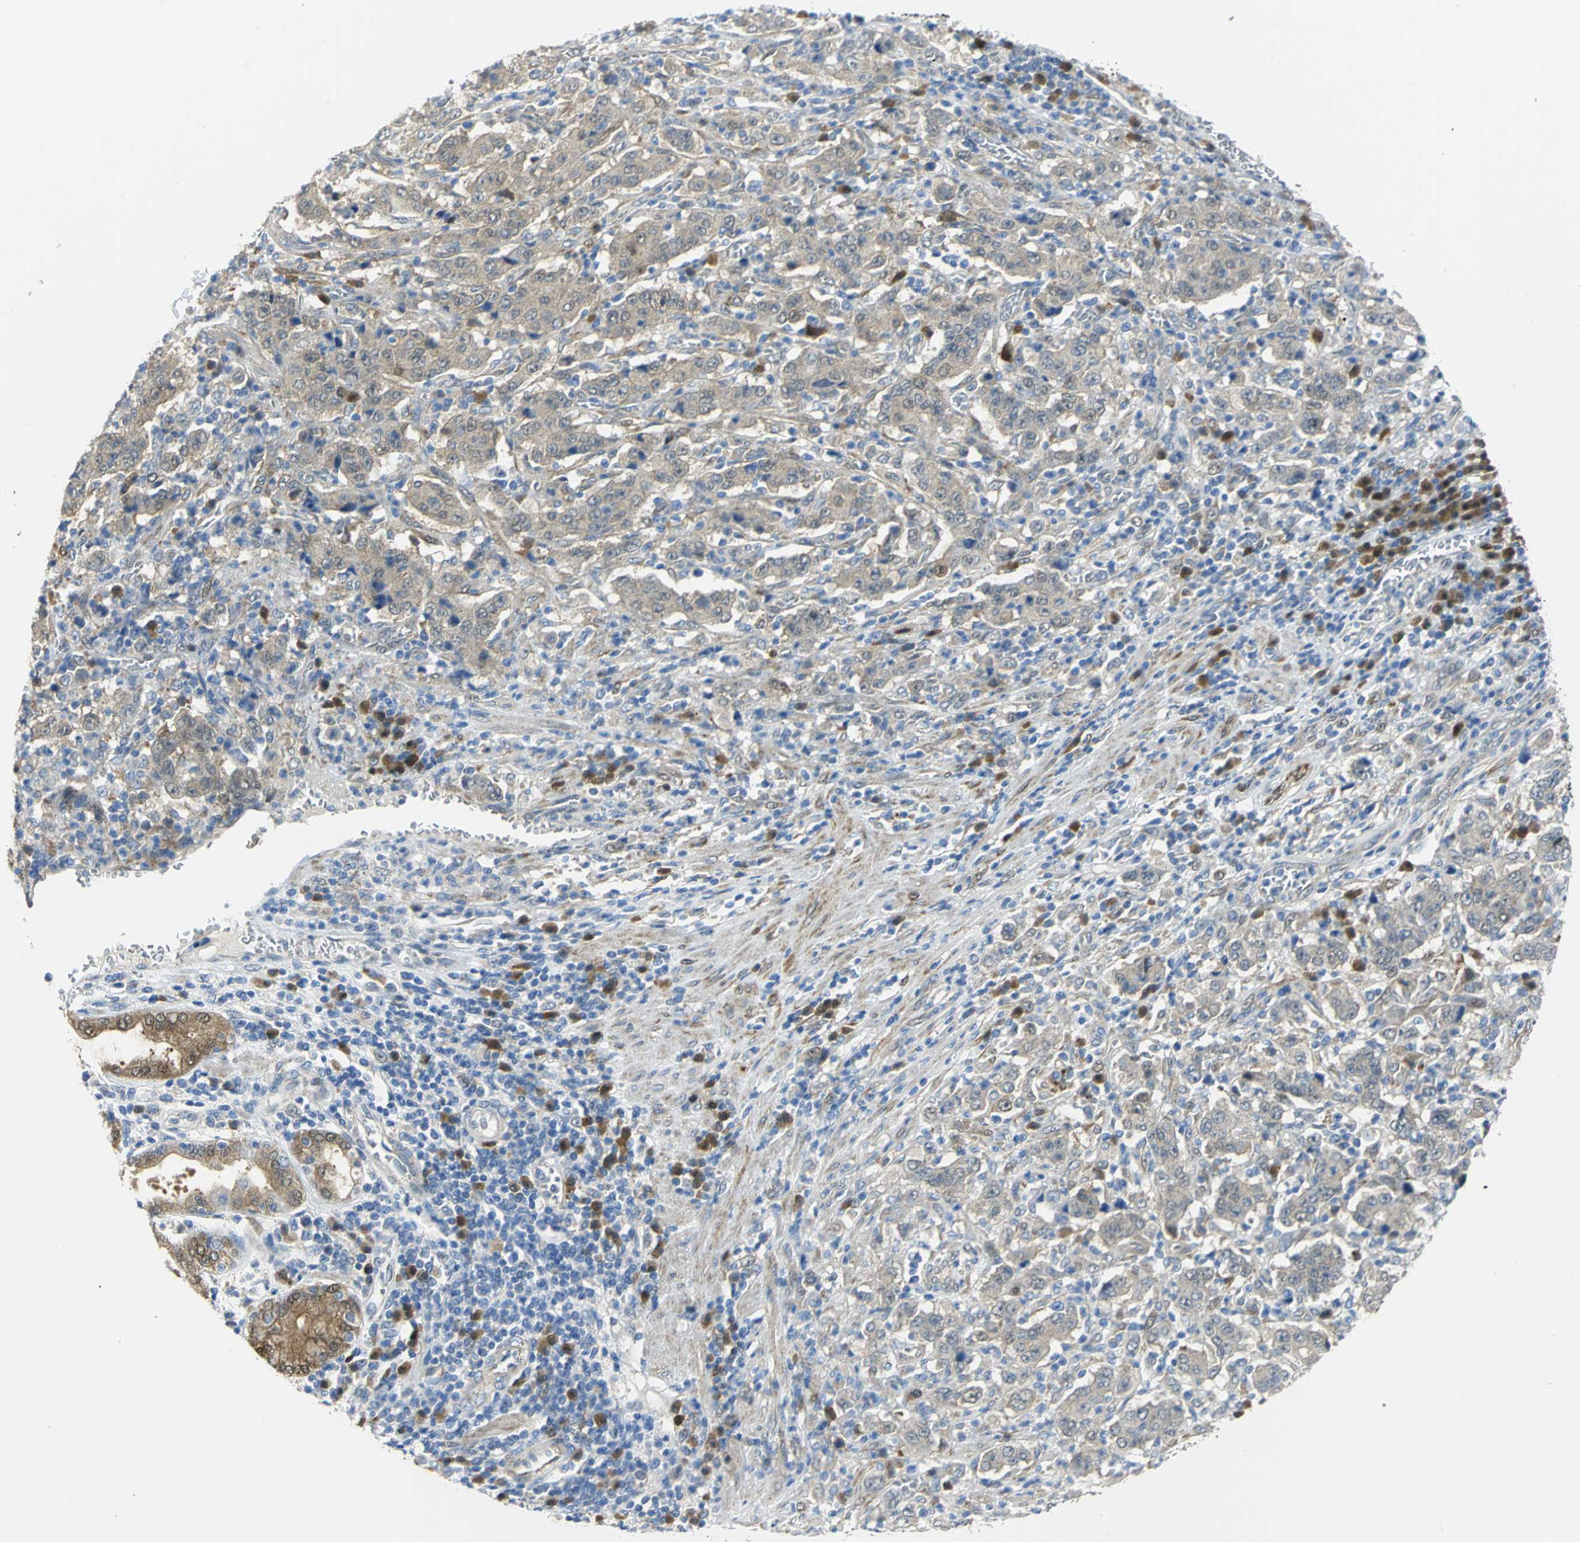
{"staining": {"intensity": "weak", "quantity": "<25%", "location": "cytoplasmic/membranous"}, "tissue": "stomach cancer", "cell_type": "Tumor cells", "image_type": "cancer", "snomed": [{"axis": "morphology", "description": "Normal tissue, NOS"}, {"axis": "morphology", "description": "Adenocarcinoma, NOS"}, {"axis": "topography", "description": "Stomach, upper"}, {"axis": "topography", "description": "Stomach"}], "caption": "The immunohistochemistry (IHC) image has no significant positivity in tumor cells of stomach adenocarcinoma tissue. Nuclei are stained in blue.", "gene": "PGM3", "patient": {"sex": "male", "age": 59}}